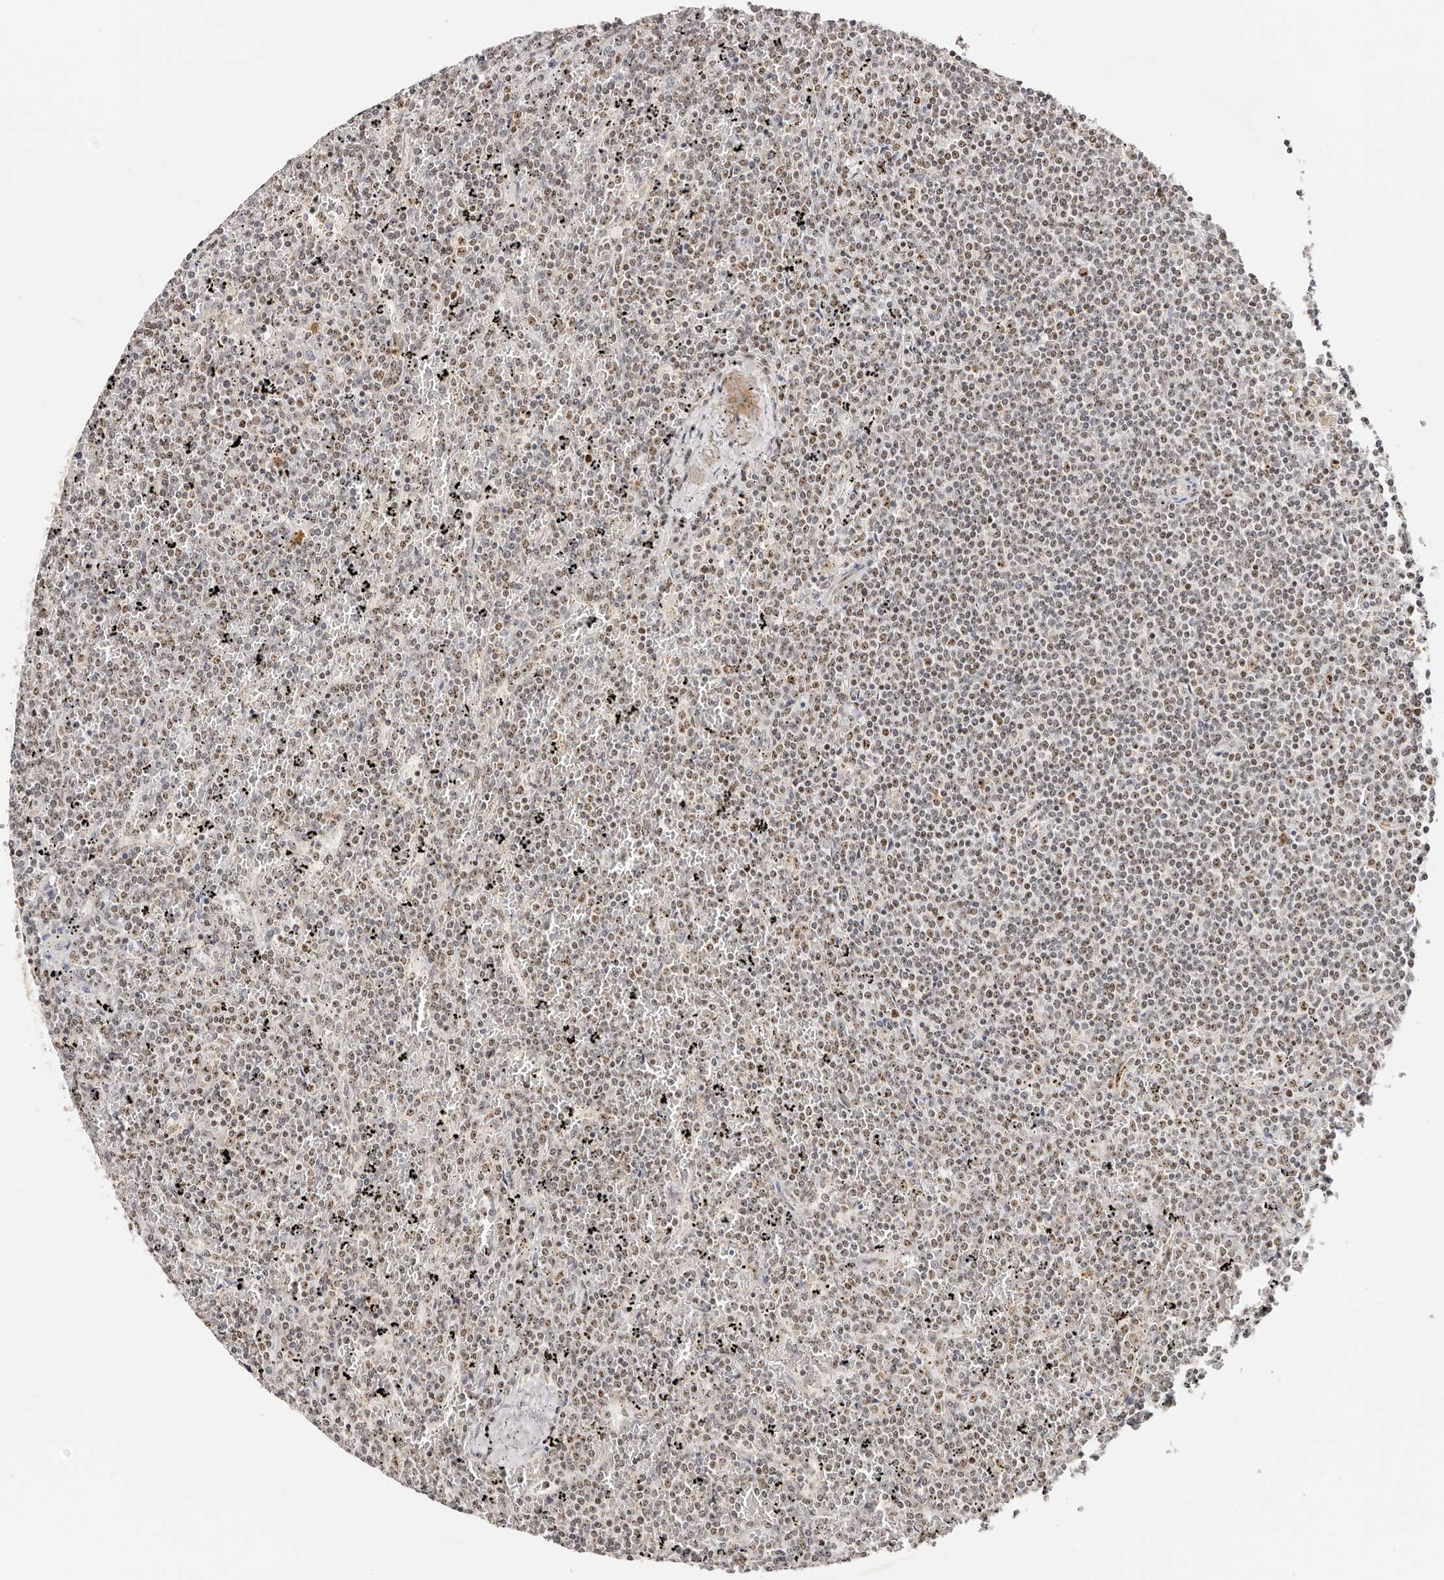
{"staining": {"intensity": "weak", "quantity": "<25%", "location": "nuclear"}, "tissue": "lymphoma", "cell_type": "Tumor cells", "image_type": "cancer", "snomed": [{"axis": "morphology", "description": "Malignant lymphoma, non-Hodgkin's type, Low grade"}, {"axis": "topography", "description": "Spleen"}], "caption": "Immunohistochemistry (IHC) photomicrograph of human lymphoma stained for a protein (brown), which shows no expression in tumor cells.", "gene": "IQGAP3", "patient": {"sex": "female", "age": 19}}